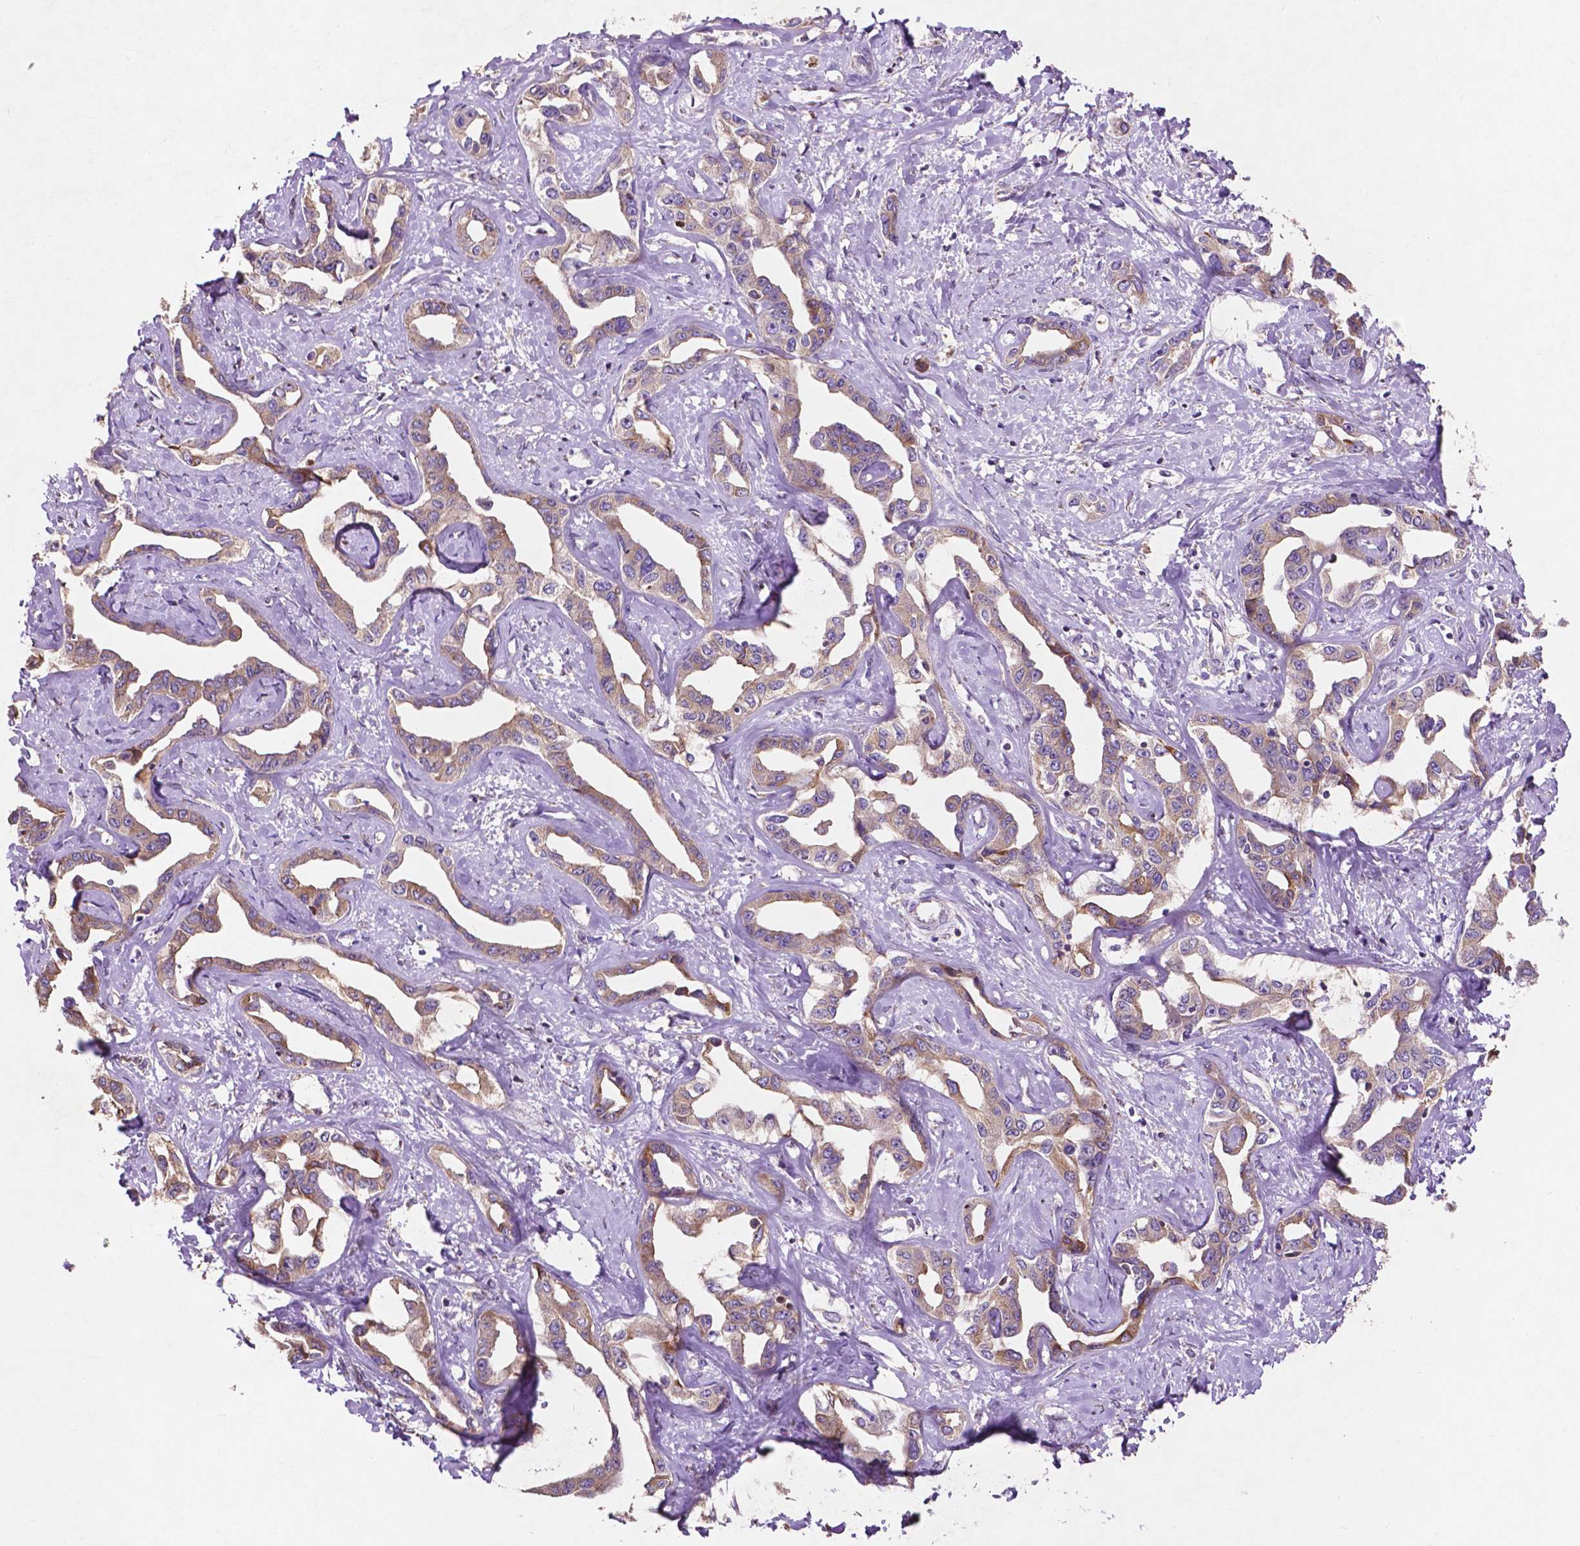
{"staining": {"intensity": "weak", "quantity": "<25%", "location": "cytoplasmic/membranous"}, "tissue": "liver cancer", "cell_type": "Tumor cells", "image_type": "cancer", "snomed": [{"axis": "morphology", "description": "Cholangiocarcinoma"}, {"axis": "topography", "description": "Liver"}], "caption": "Human liver cancer stained for a protein using IHC reveals no positivity in tumor cells.", "gene": "MBTPS1", "patient": {"sex": "male", "age": 59}}